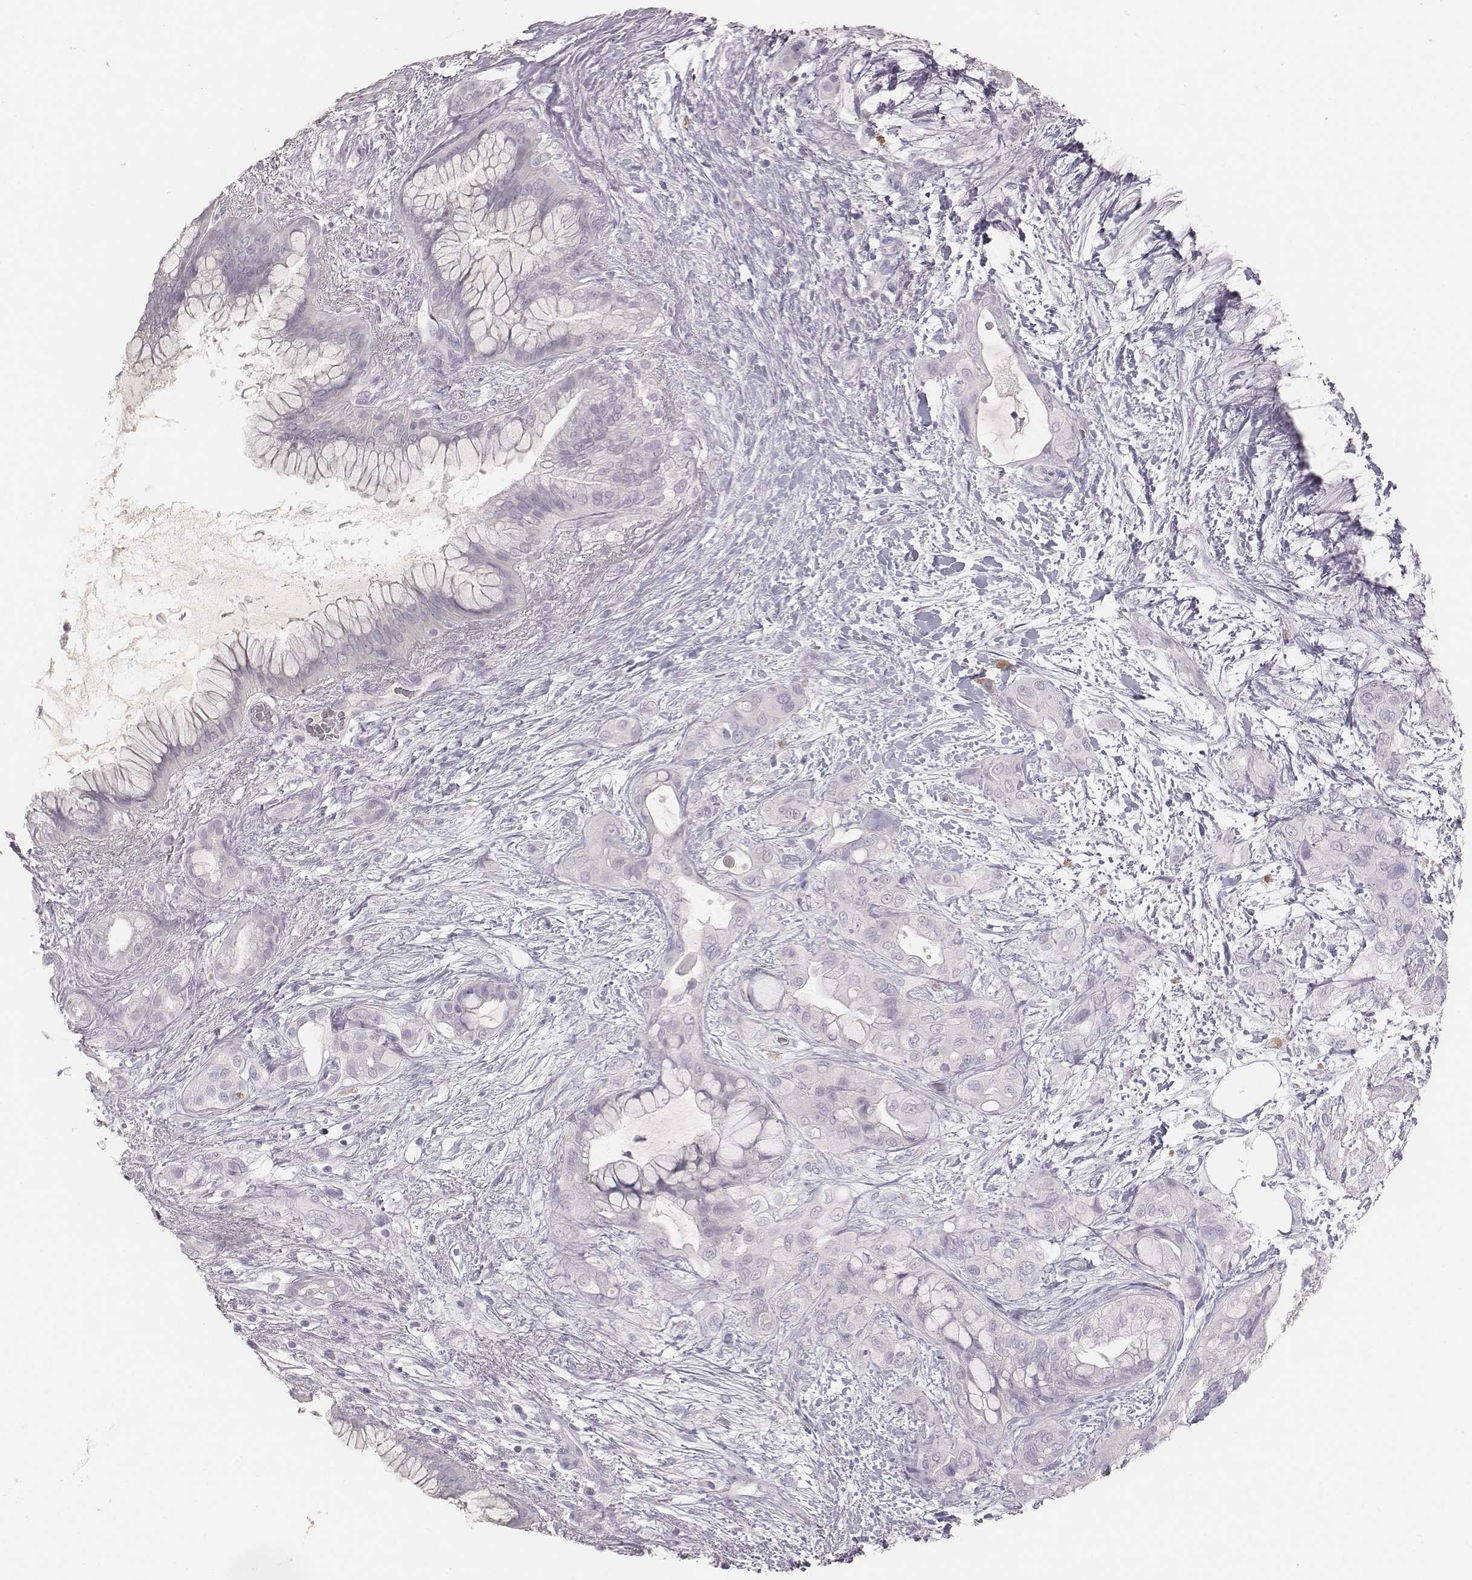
{"staining": {"intensity": "negative", "quantity": "none", "location": "none"}, "tissue": "pancreatic cancer", "cell_type": "Tumor cells", "image_type": "cancer", "snomed": [{"axis": "morphology", "description": "Adenocarcinoma, NOS"}, {"axis": "topography", "description": "Pancreas"}], "caption": "There is no significant staining in tumor cells of adenocarcinoma (pancreatic).", "gene": "MYH6", "patient": {"sex": "male", "age": 71}}